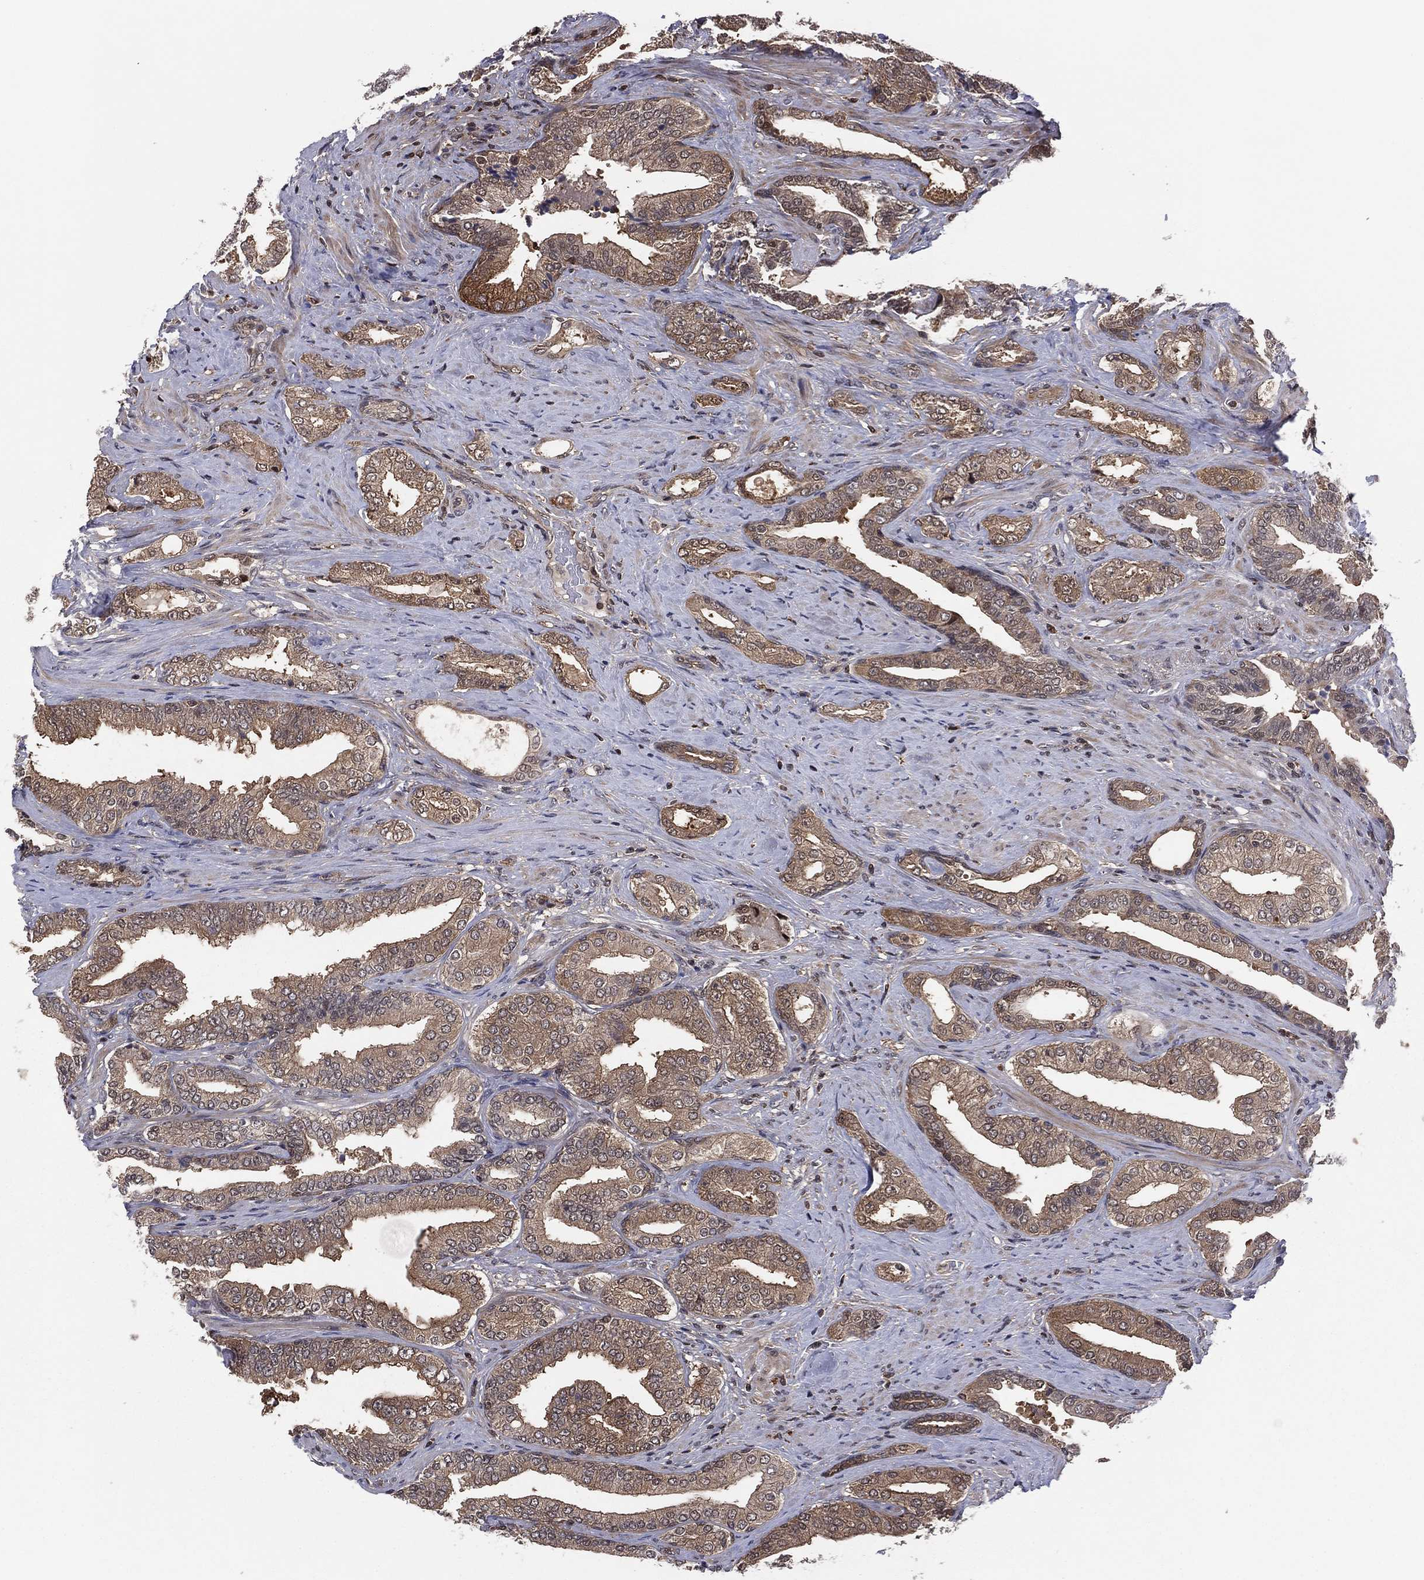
{"staining": {"intensity": "moderate", "quantity": ">75%", "location": "cytoplasmic/membranous"}, "tissue": "prostate cancer", "cell_type": "Tumor cells", "image_type": "cancer", "snomed": [{"axis": "morphology", "description": "Adenocarcinoma, Low grade"}, {"axis": "topography", "description": "Prostate and seminal vesicle, NOS"}], "caption": "Prostate low-grade adenocarcinoma was stained to show a protein in brown. There is medium levels of moderate cytoplasmic/membranous staining in about >75% of tumor cells.", "gene": "ICOSLG", "patient": {"sex": "male", "age": 61}}